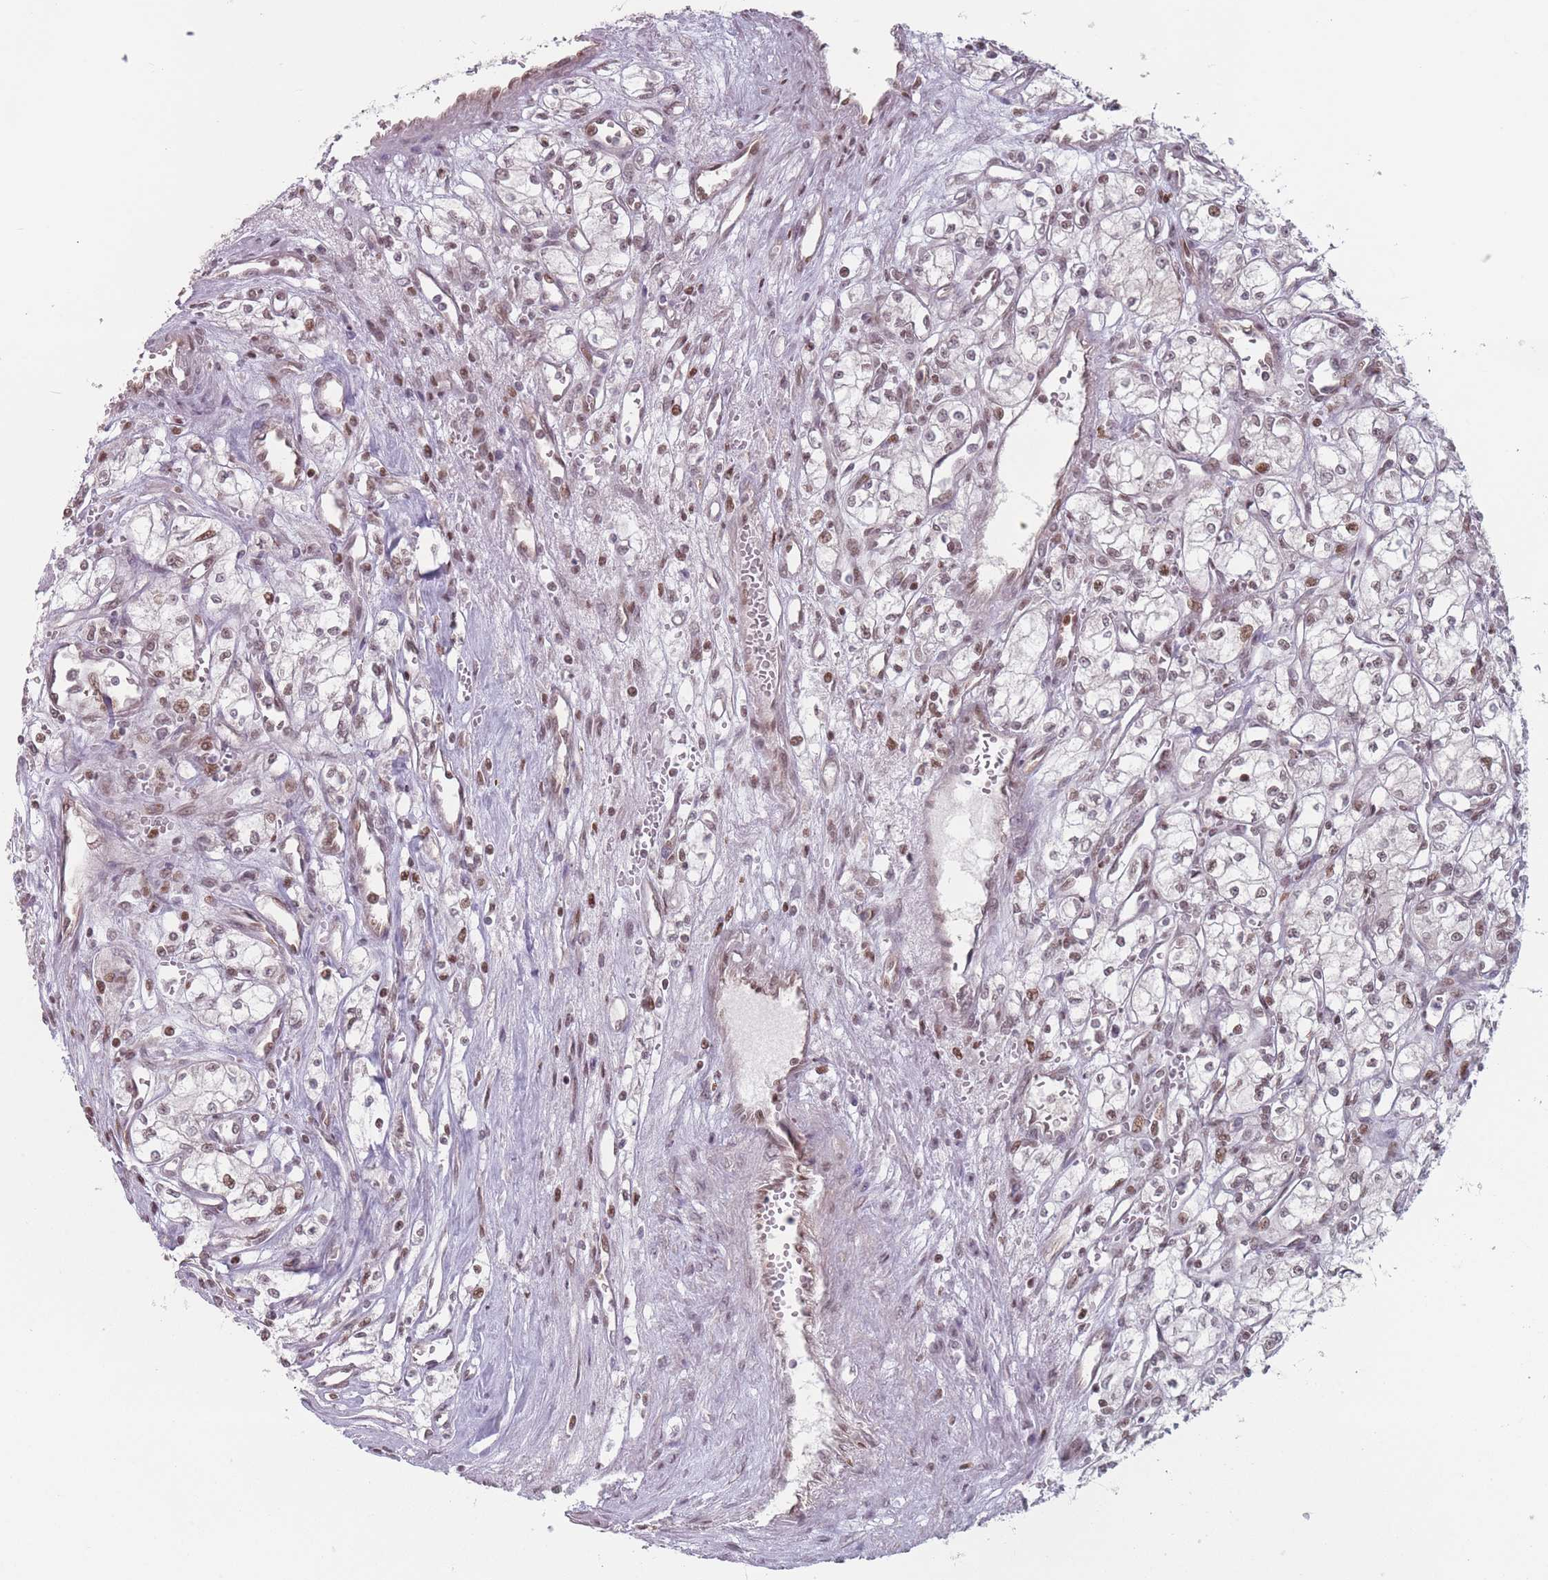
{"staining": {"intensity": "moderate", "quantity": "25%-75%", "location": "nuclear"}, "tissue": "renal cancer", "cell_type": "Tumor cells", "image_type": "cancer", "snomed": [{"axis": "morphology", "description": "Adenocarcinoma, NOS"}, {"axis": "topography", "description": "Kidney"}], "caption": "An immunohistochemistry (IHC) image of neoplastic tissue is shown. Protein staining in brown labels moderate nuclear positivity in adenocarcinoma (renal) within tumor cells. (IHC, brightfield microscopy, high magnification).", "gene": "SH3BGRL2", "patient": {"sex": "male", "age": 59}}